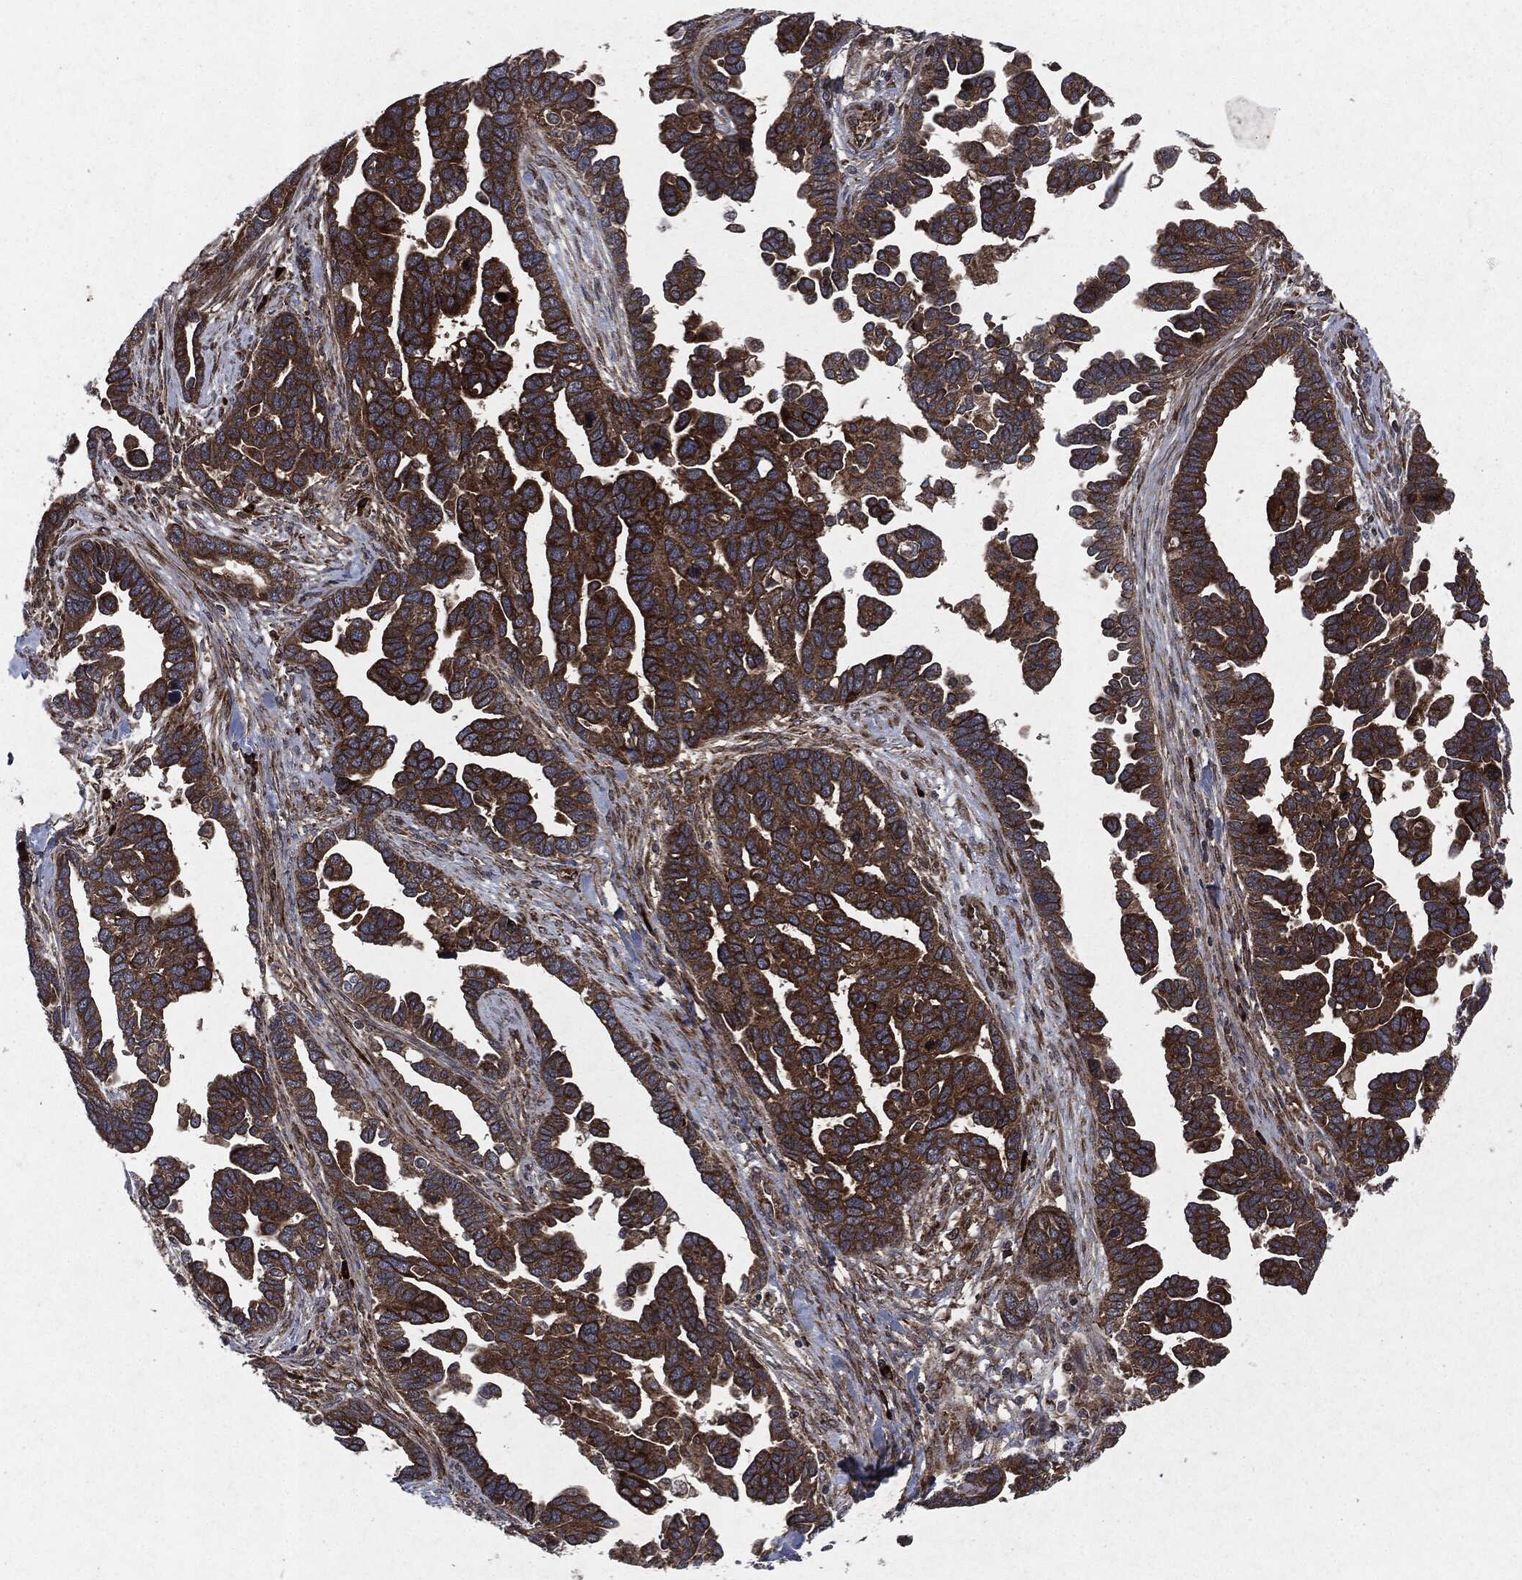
{"staining": {"intensity": "strong", "quantity": ">75%", "location": "cytoplasmic/membranous"}, "tissue": "ovarian cancer", "cell_type": "Tumor cells", "image_type": "cancer", "snomed": [{"axis": "morphology", "description": "Cystadenocarcinoma, serous, NOS"}, {"axis": "topography", "description": "Ovary"}], "caption": "Immunohistochemical staining of ovarian cancer (serous cystadenocarcinoma) exhibits high levels of strong cytoplasmic/membranous expression in about >75% of tumor cells.", "gene": "RAF1", "patient": {"sex": "female", "age": 54}}